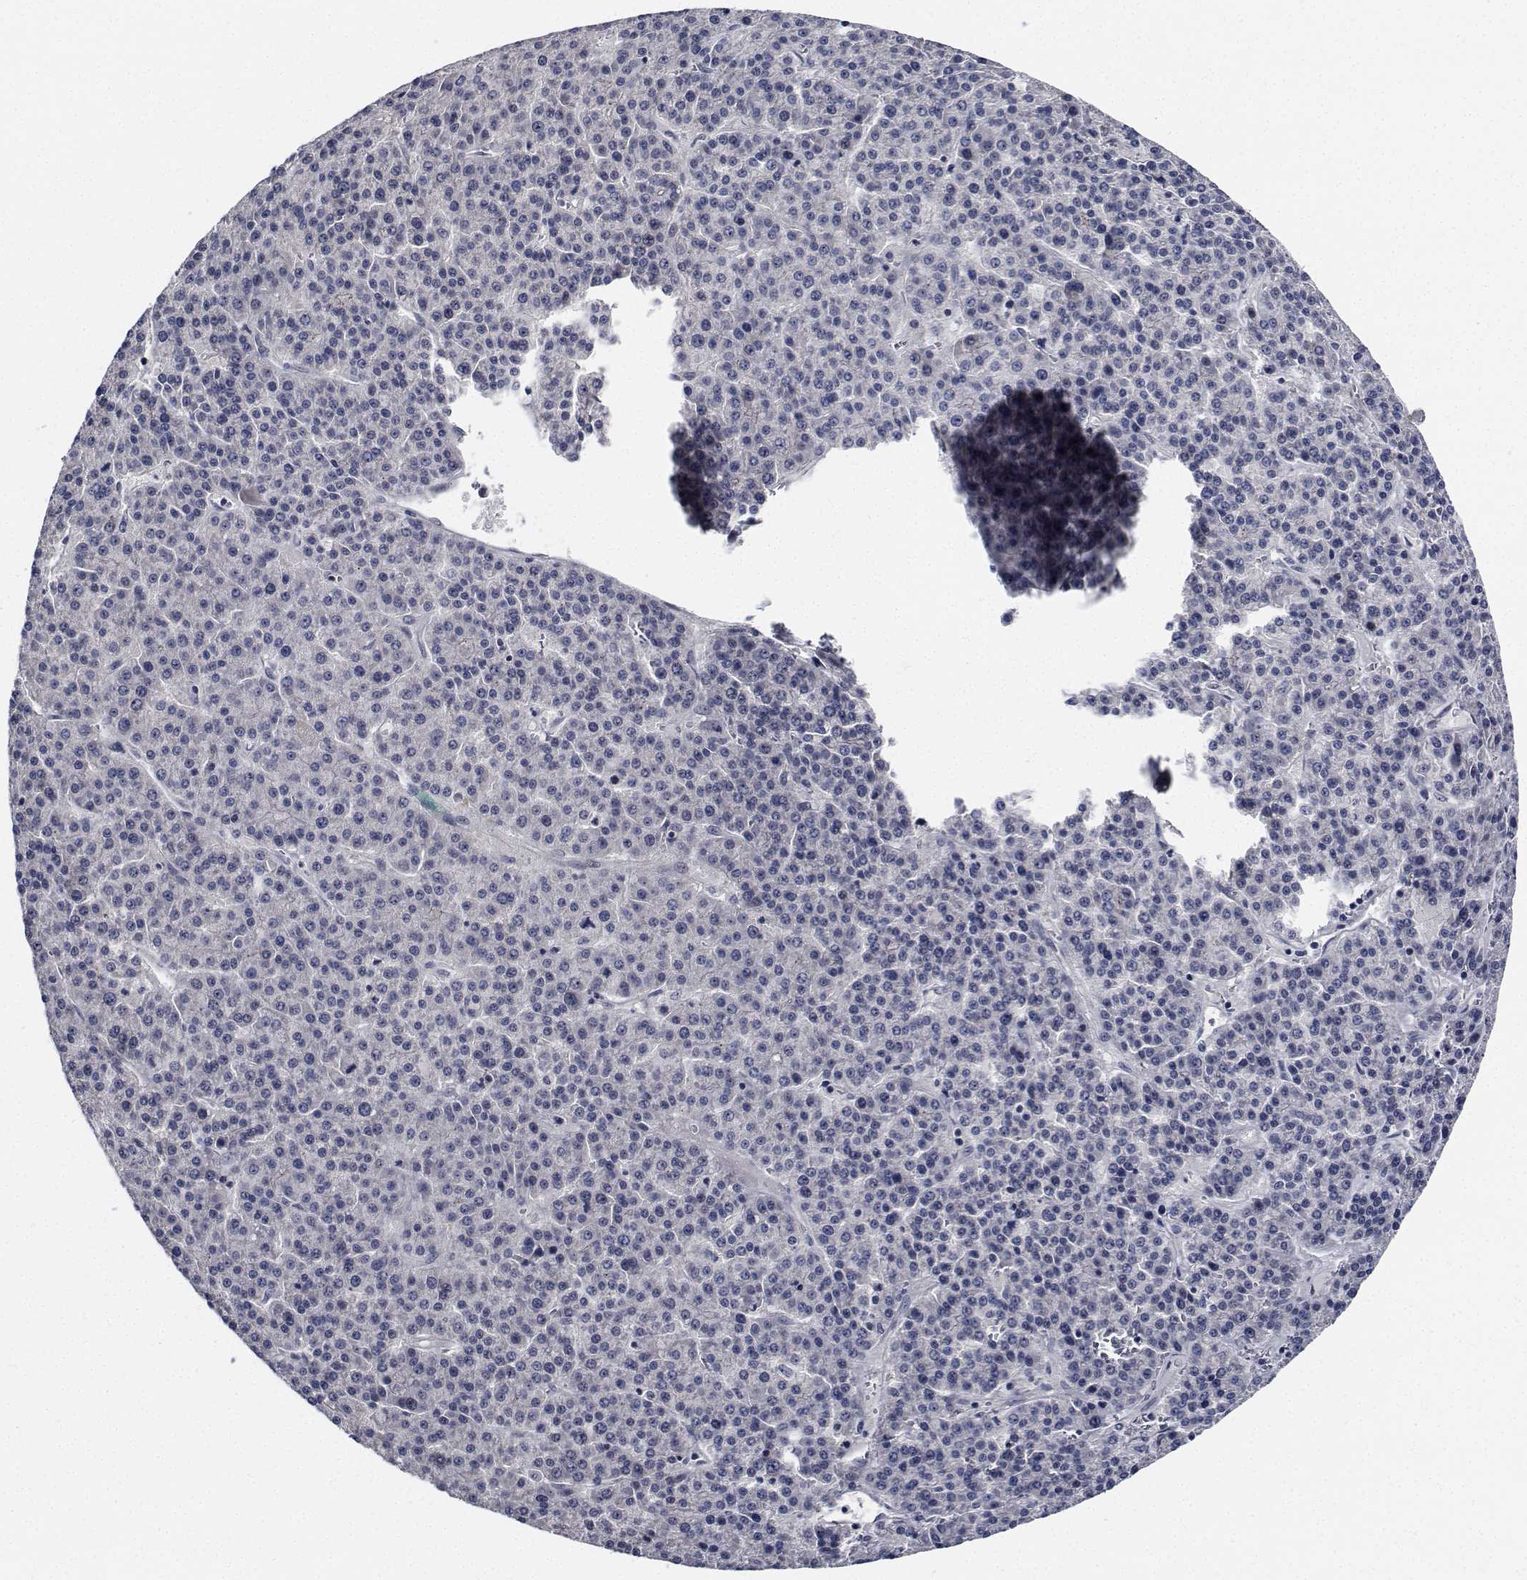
{"staining": {"intensity": "negative", "quantity": "none", "location": "none"}, "tissue": "liver cancer", "cell_type": "Tumor cells", "image_type": "cancer", "snomed": [{"axis": "morphology", "description": "Carcinoma, Hepatocellular, NOS"}, {"axis": "topography", "description": "Liver"}], "caption": "Tumor cells show no significant staining in hepatocellular carcinoma (liver). (Stains: DAB IHC with hematoxylin counter stain, Microscopy: brightfield microscopy at high magnification).", "gene": "NVL", "patient": {"sex": "female", "age": 58}}